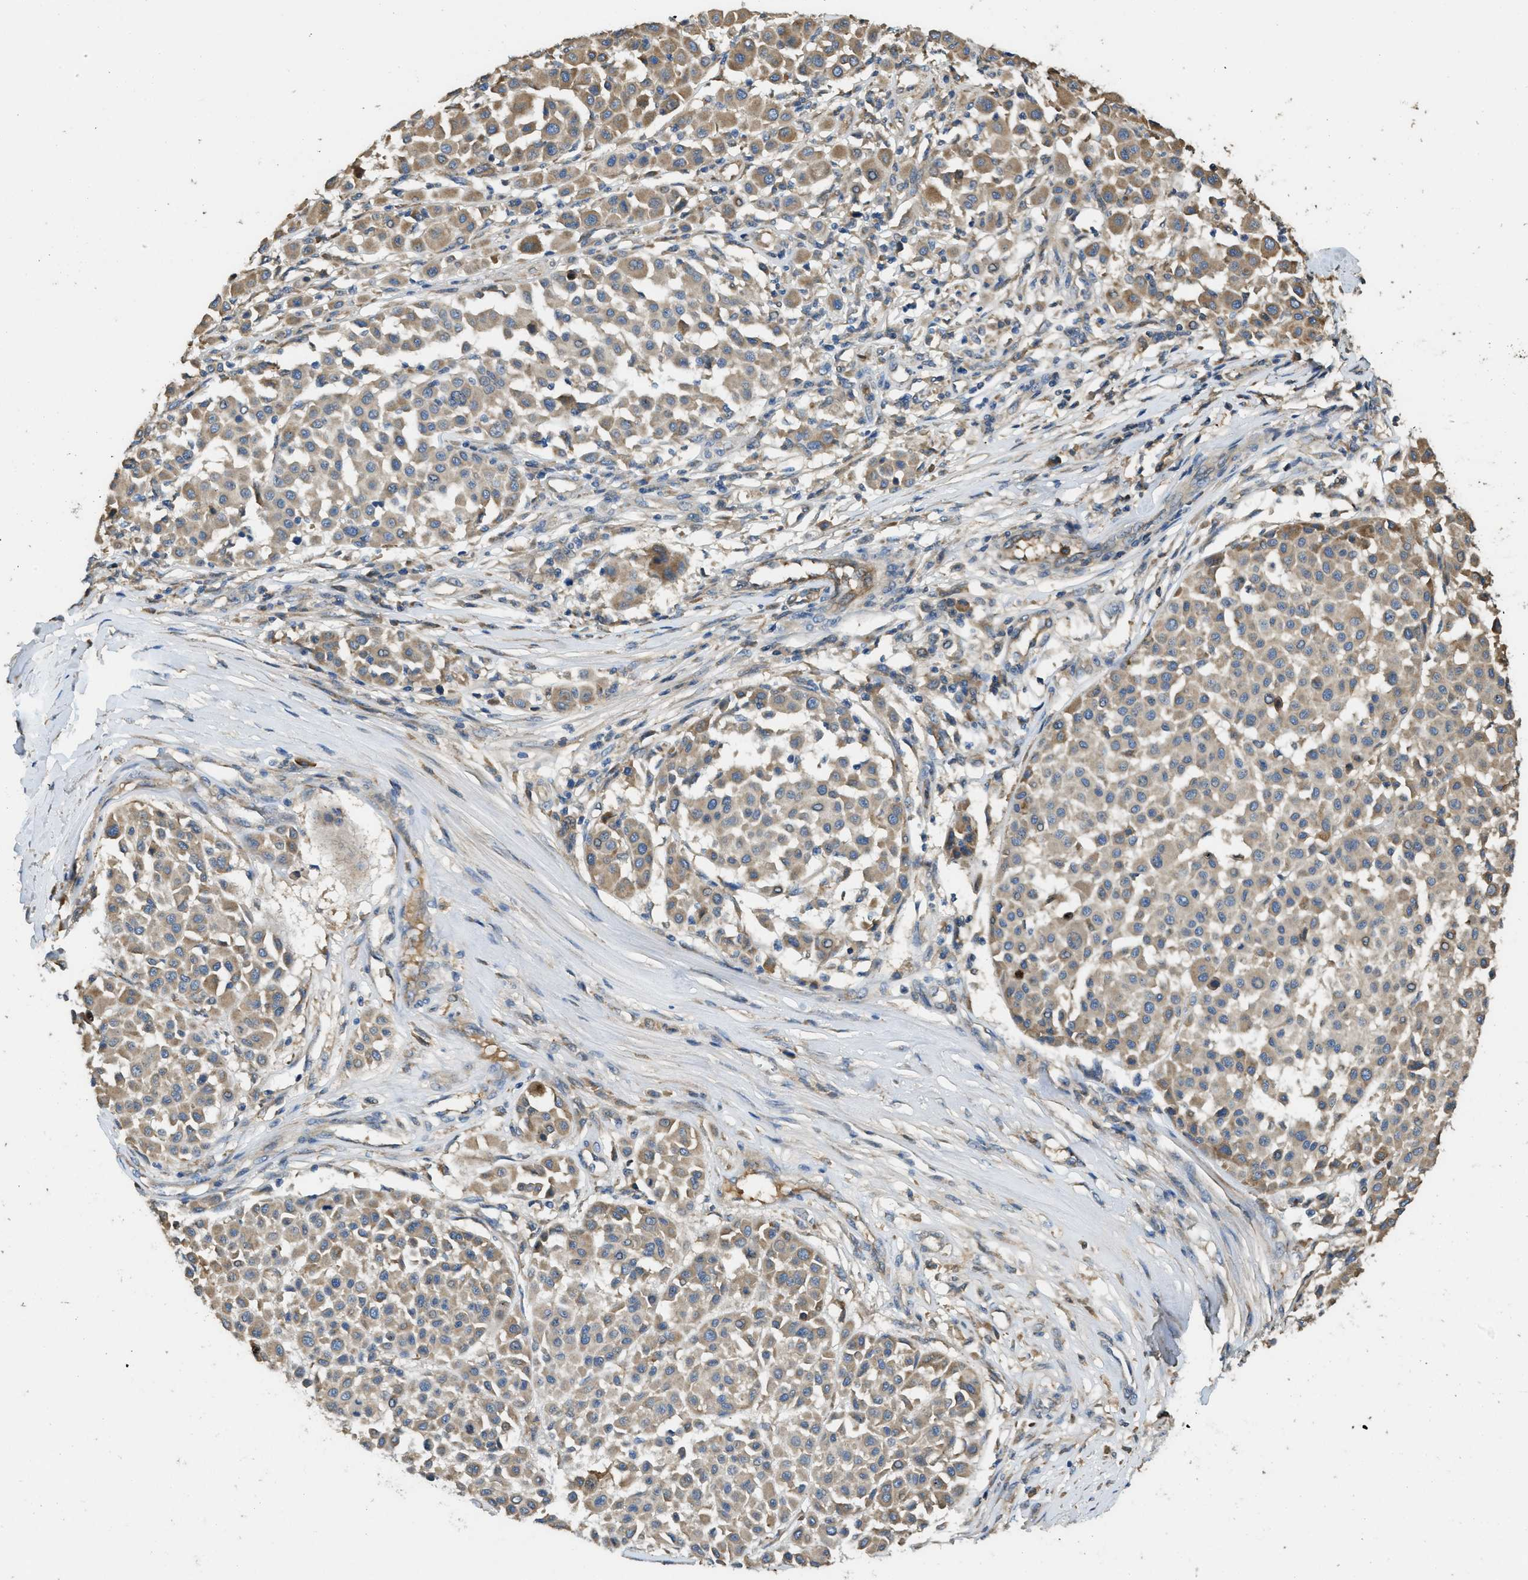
{"staining": {"intensity": "moderate", "quantity": "25%-75%", "location": "cytoplasmic/membranous"}, "tissue": "melanoma", "cell_type": "Tumor cells", "image_type": "cancer", "snomed": [{"axis": "morphology", "description": "Malignant melanoma, Metastatic site"}, {"axis": "topography", "description": "Soft tissue"}], "caption": "Tumor cells reveal medium levels of moderate cytoplasmic/membranous positivity in about 25%-75% of cells in melanoma. The staining was performed using DAB, with brown indicating positive protein expression. Nuclei are stained blue with hematoxylin.", "gene": "RIPK2", "patient": {"sex": "male", "age": 41}}